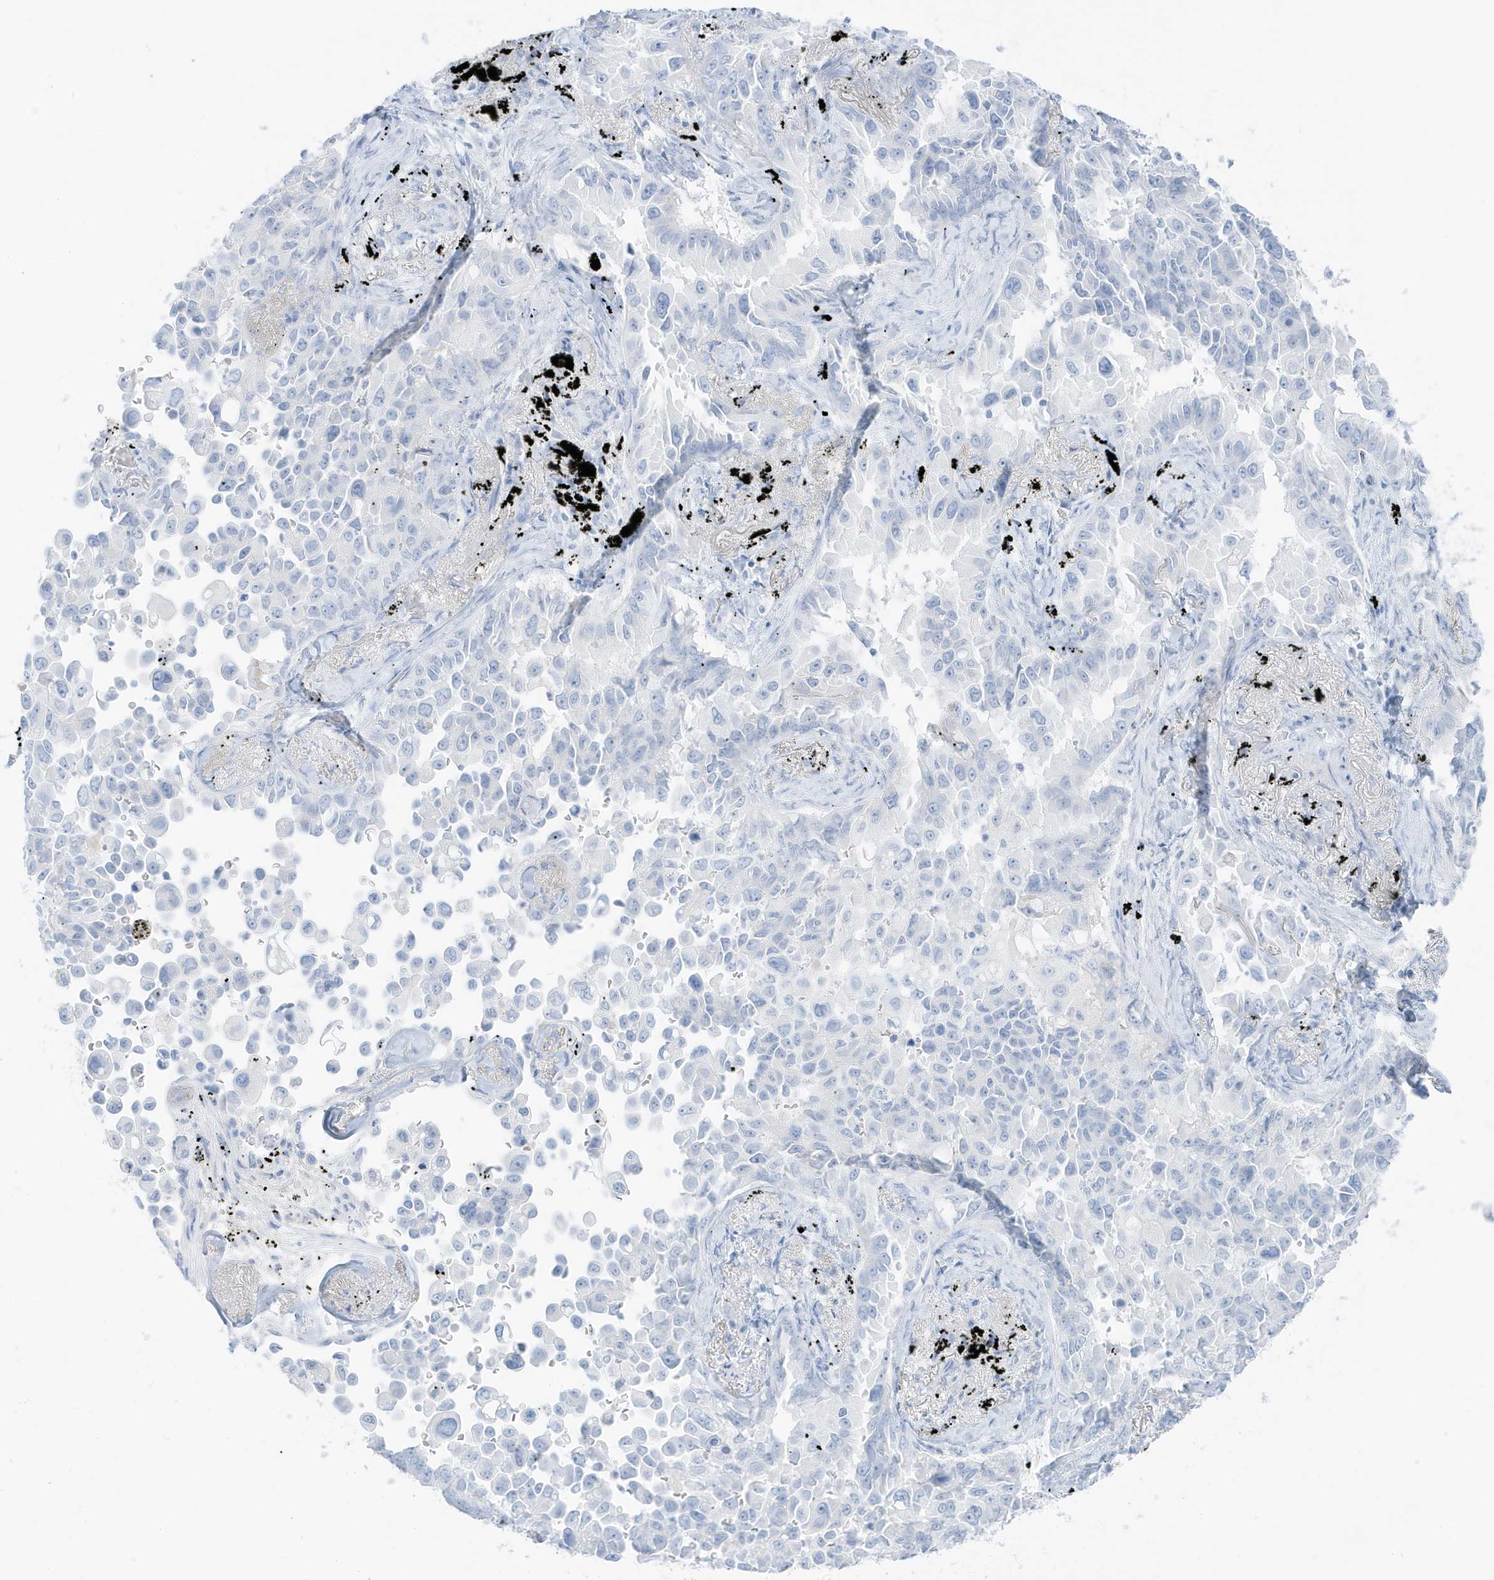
{"staining": {"intensity": "negative", "quantity": "none", "location": "none"}, "tissue": "lung cancer", "cell_type": "Tumor cells", "image_type": "cancer", "snomed": [{"axis": "morphology", "description": "Adenocarcinoma, NOS"}, {"axis": "topography", "description": "Lung"}], "caption": "Tumor cells are negative for brown protein staining in lung cancer (adenocarcinoma).", "gene": "SLC22A13", "patient": {"sex": "female", "age": 67}}